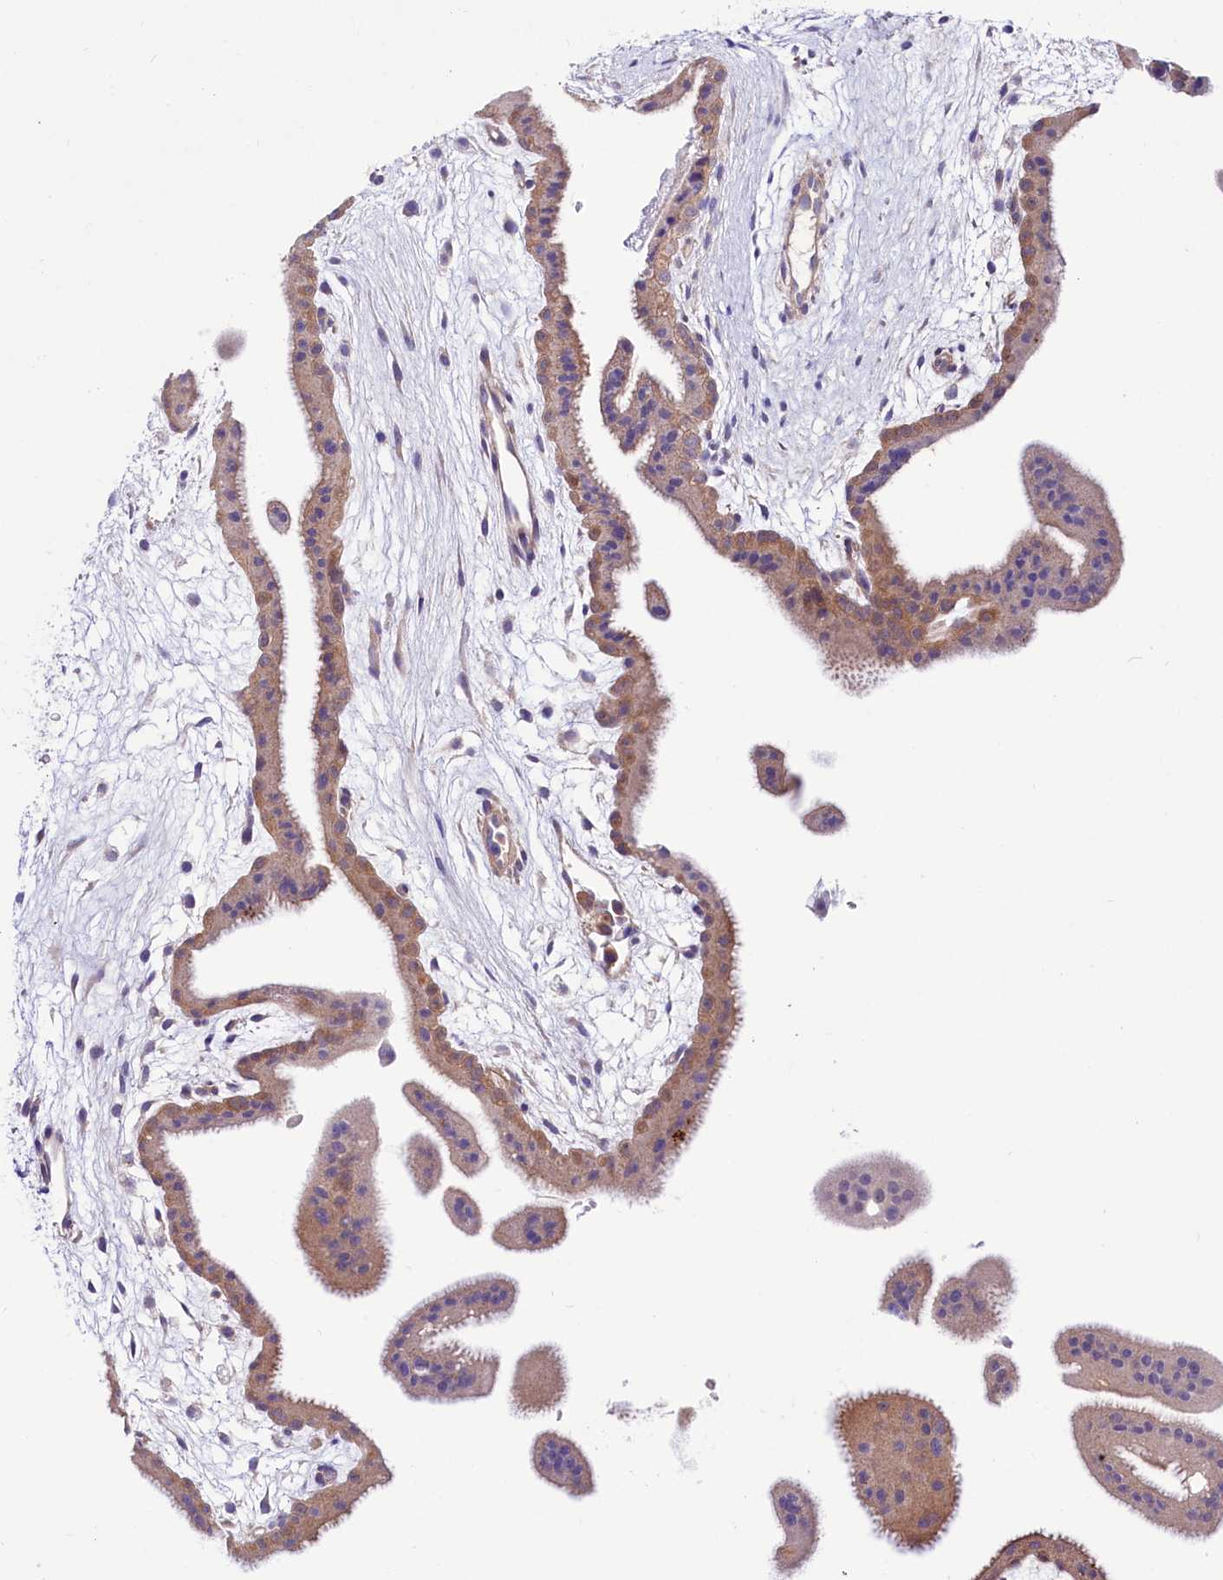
{"staining": {"intensity": "moderate", "quantity": "<25%", "location": "cytoplasmic/membranous"}, "tissue": "placenta", "cell_type": "Trophoblastic cells", "image_type": "normal", "snomed": [{"axis": "morphology", "description": "Normal tissue, NOS"}, {"axis": "topography", "description": "Placenta"}], "caption": "Placenta stained with immunohistochemistry shows moderate cytoplasmic/membranous staining in approximately <25% of trophoblastic cells.", "gene": "ABHD5", "patient": {"sex": "female", "age": 35}}